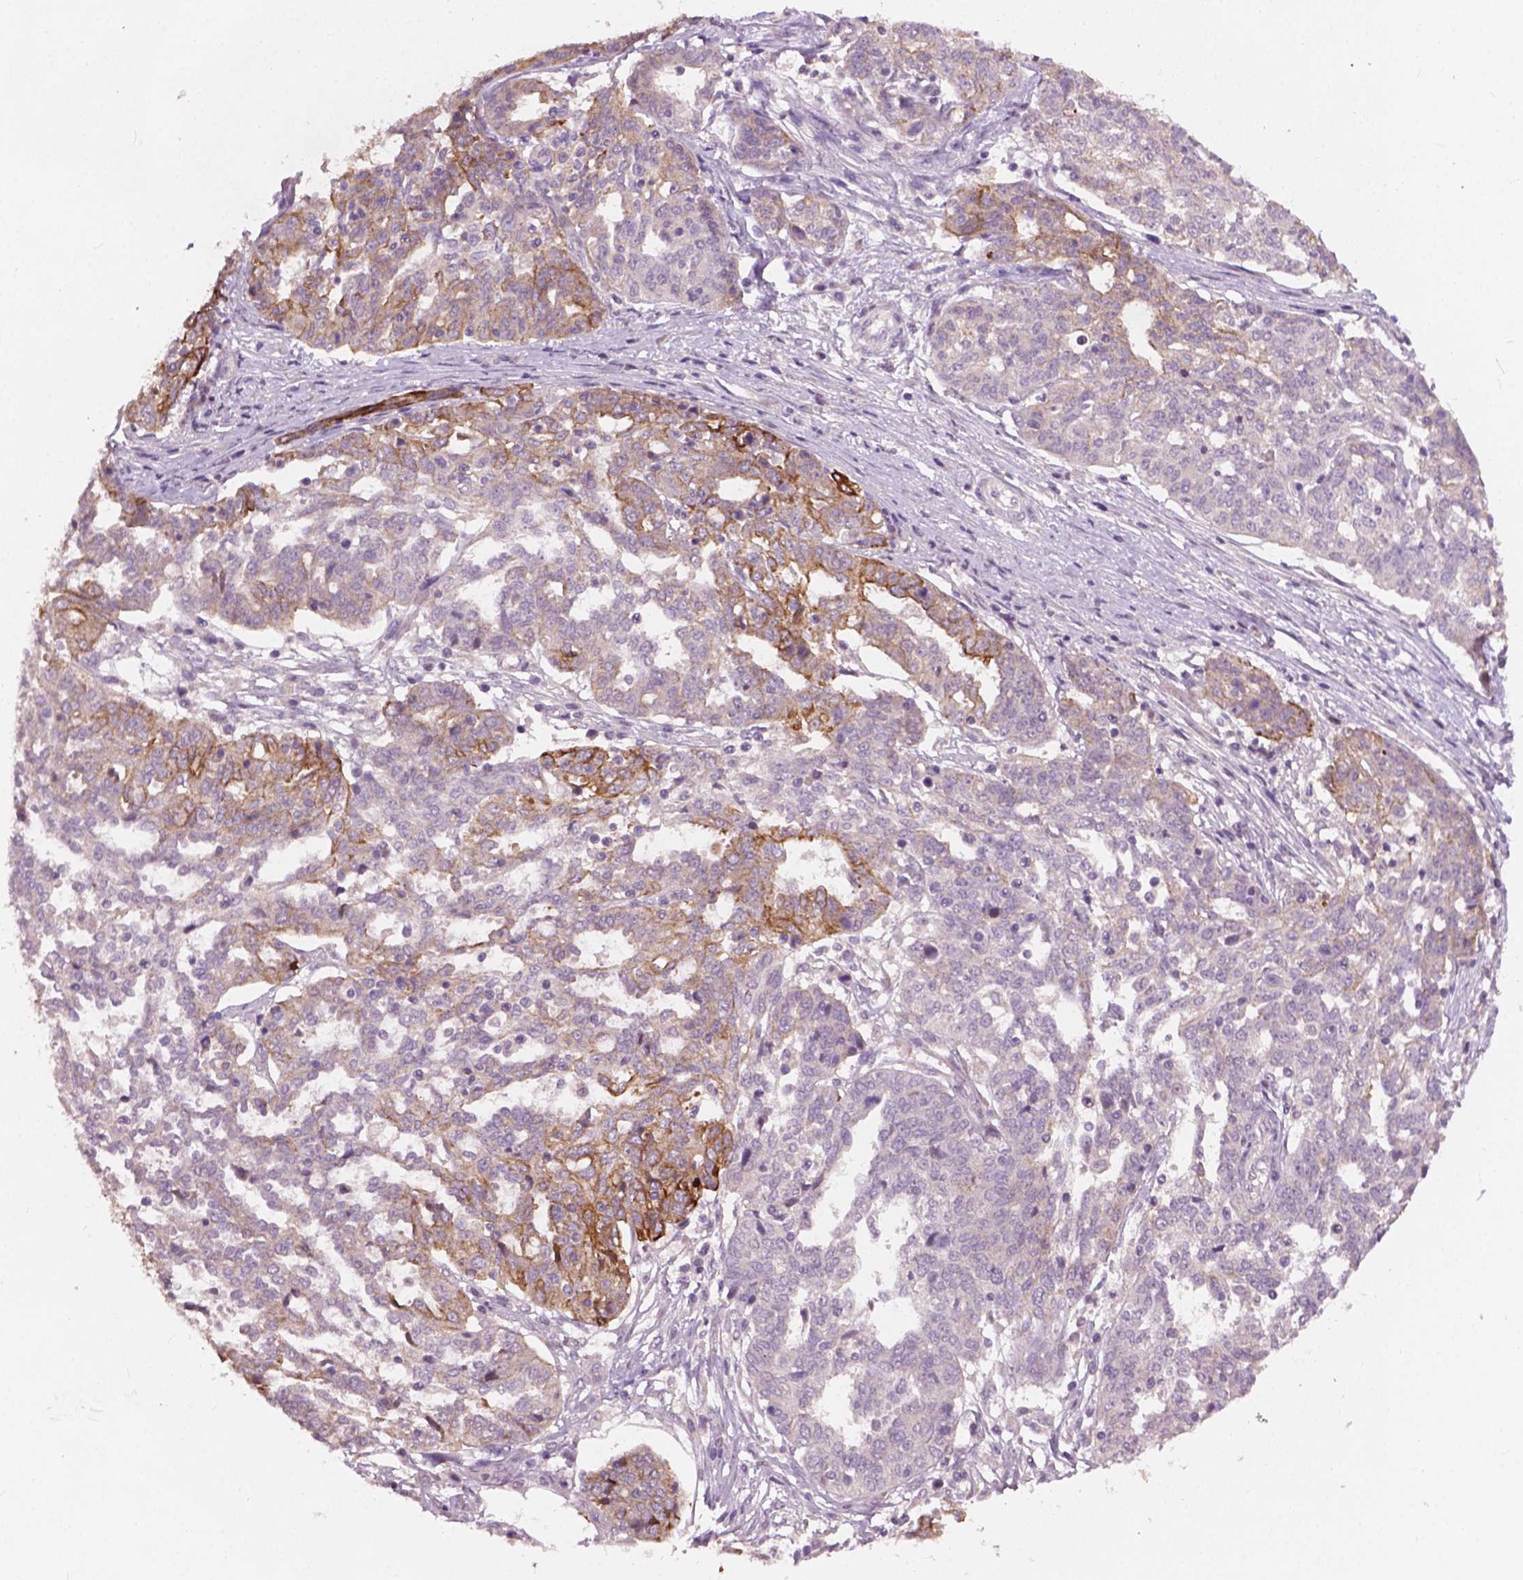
{"staining": {"intensity": "moderate", "quantity": "<25%", "location": "cytoplasmic/membranous"}, "tissue": "ovarian cancer", "cell_type": "Tumor cells", "image_type": "cancer", "snomed": [{"axis": "morphology", "description": "Cystadenocarcinoma, serous, NOS"}, {"axis": "topography", "description": "Ovary"}], "caption": "IHC staining of serous cystadenocarcinoma (ovarian), which demonstrates low levels of moderate cytoplasmic/membranous staining in about <25% of tumor cells indicating moderate cytoplasmic/membranous protein positivity. The staining was performed using DAB (brown) for protein detection and nuclei were counterstained in hematoxylin (blue).", "gene": "KRT17", "patient": {"sex": "female", "age": 67}}